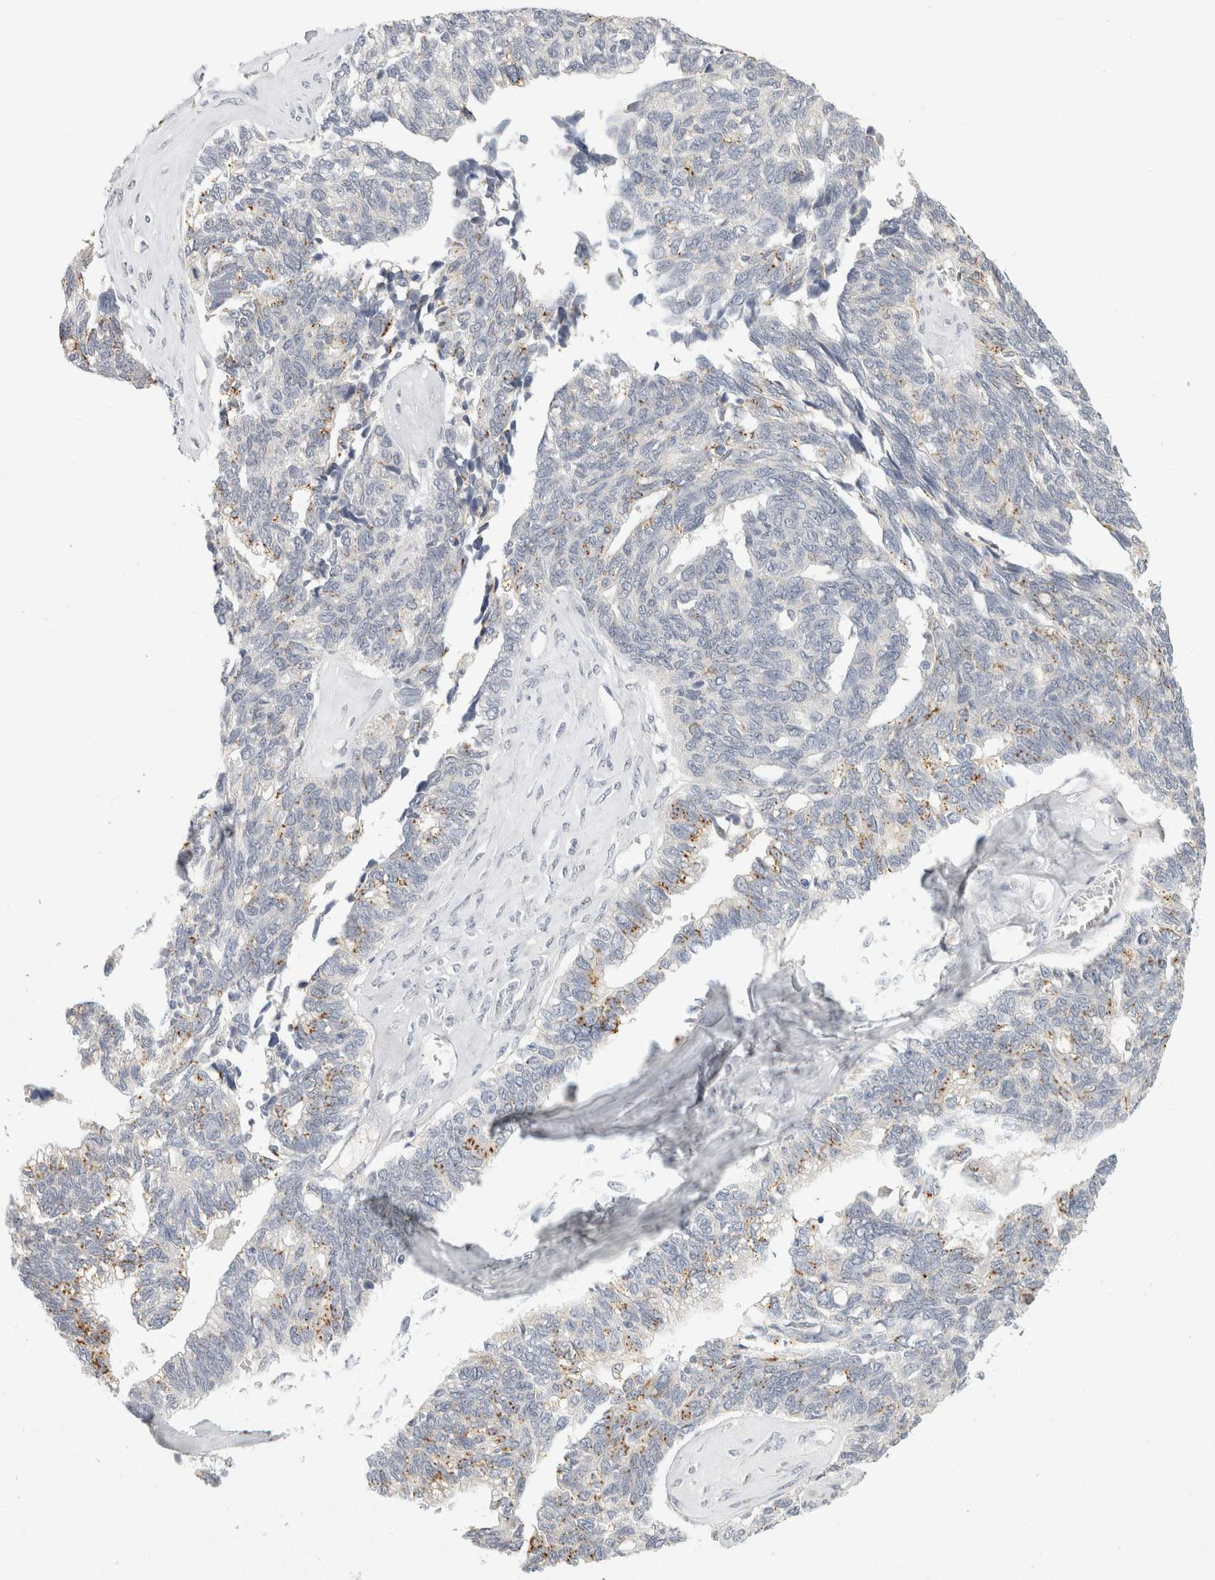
{"staining": {"intensity": "moderate", "quantity": "<25%", "location": "cytoplasmic/membranous"}, "tissue": "ovarian cancer", "cell_type": "Tumor cells", "image_type": "cancer", "snomed": [{"axis": "morphology", "description": "Cystadenocarcinoma, serous, NOS"}, {"axis": "topography", "description": "Ovary"}], "caption": "Protein staining of ovarian serous cystadenocarcinoma tissue shows moderate cytoplasmic/membranous staining in about <25% of tumor cells.", "gene": "CHRM4", "patient": {"sex": "female", "age": 79}}